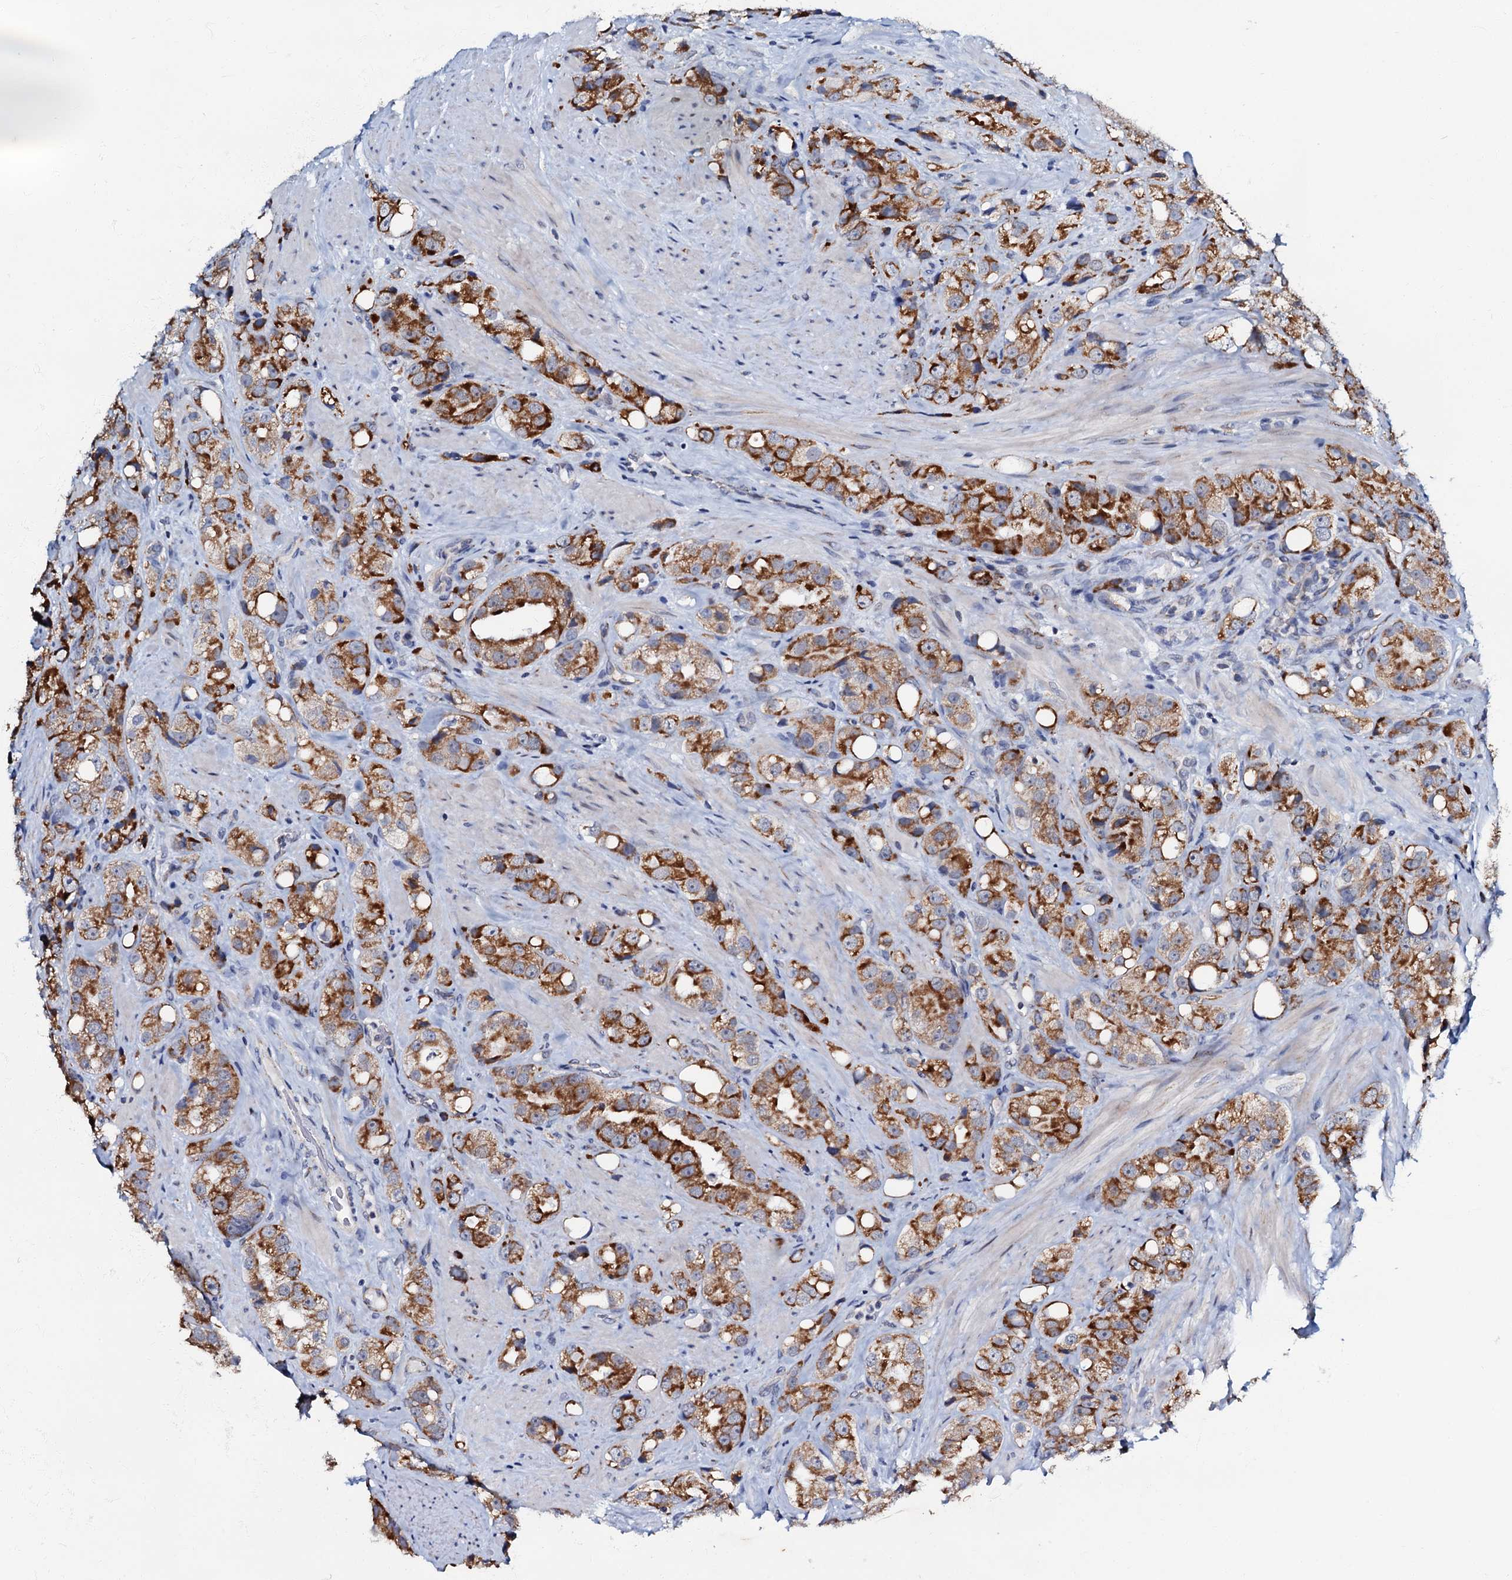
{"staining": {"intensity": "strong", "quantity": ">75%", "location": "cytoplasmic/membranous"}, "tissue": "prostate cancer", "cell_type": "Tumor cells", "image_type": "cancer", "snomed": [{"axis": "morphology", "description": "Adenocarcinoma, NOS"}, {"axis": "topography", "description": "Prostate"}], "caption": "A brown stain labels strong cytoplasmic/membranous expression of a protein in human adenocarcinoma (prostate) tumor cells. The staining was performed using DAB (3,3'-diaminobenzidine), with brown indicating positive protein expression. Nuclei are stained blue with hematoxylin.", "gene": "MRPL51", "patient": {"sex": "male", "age": 79}}